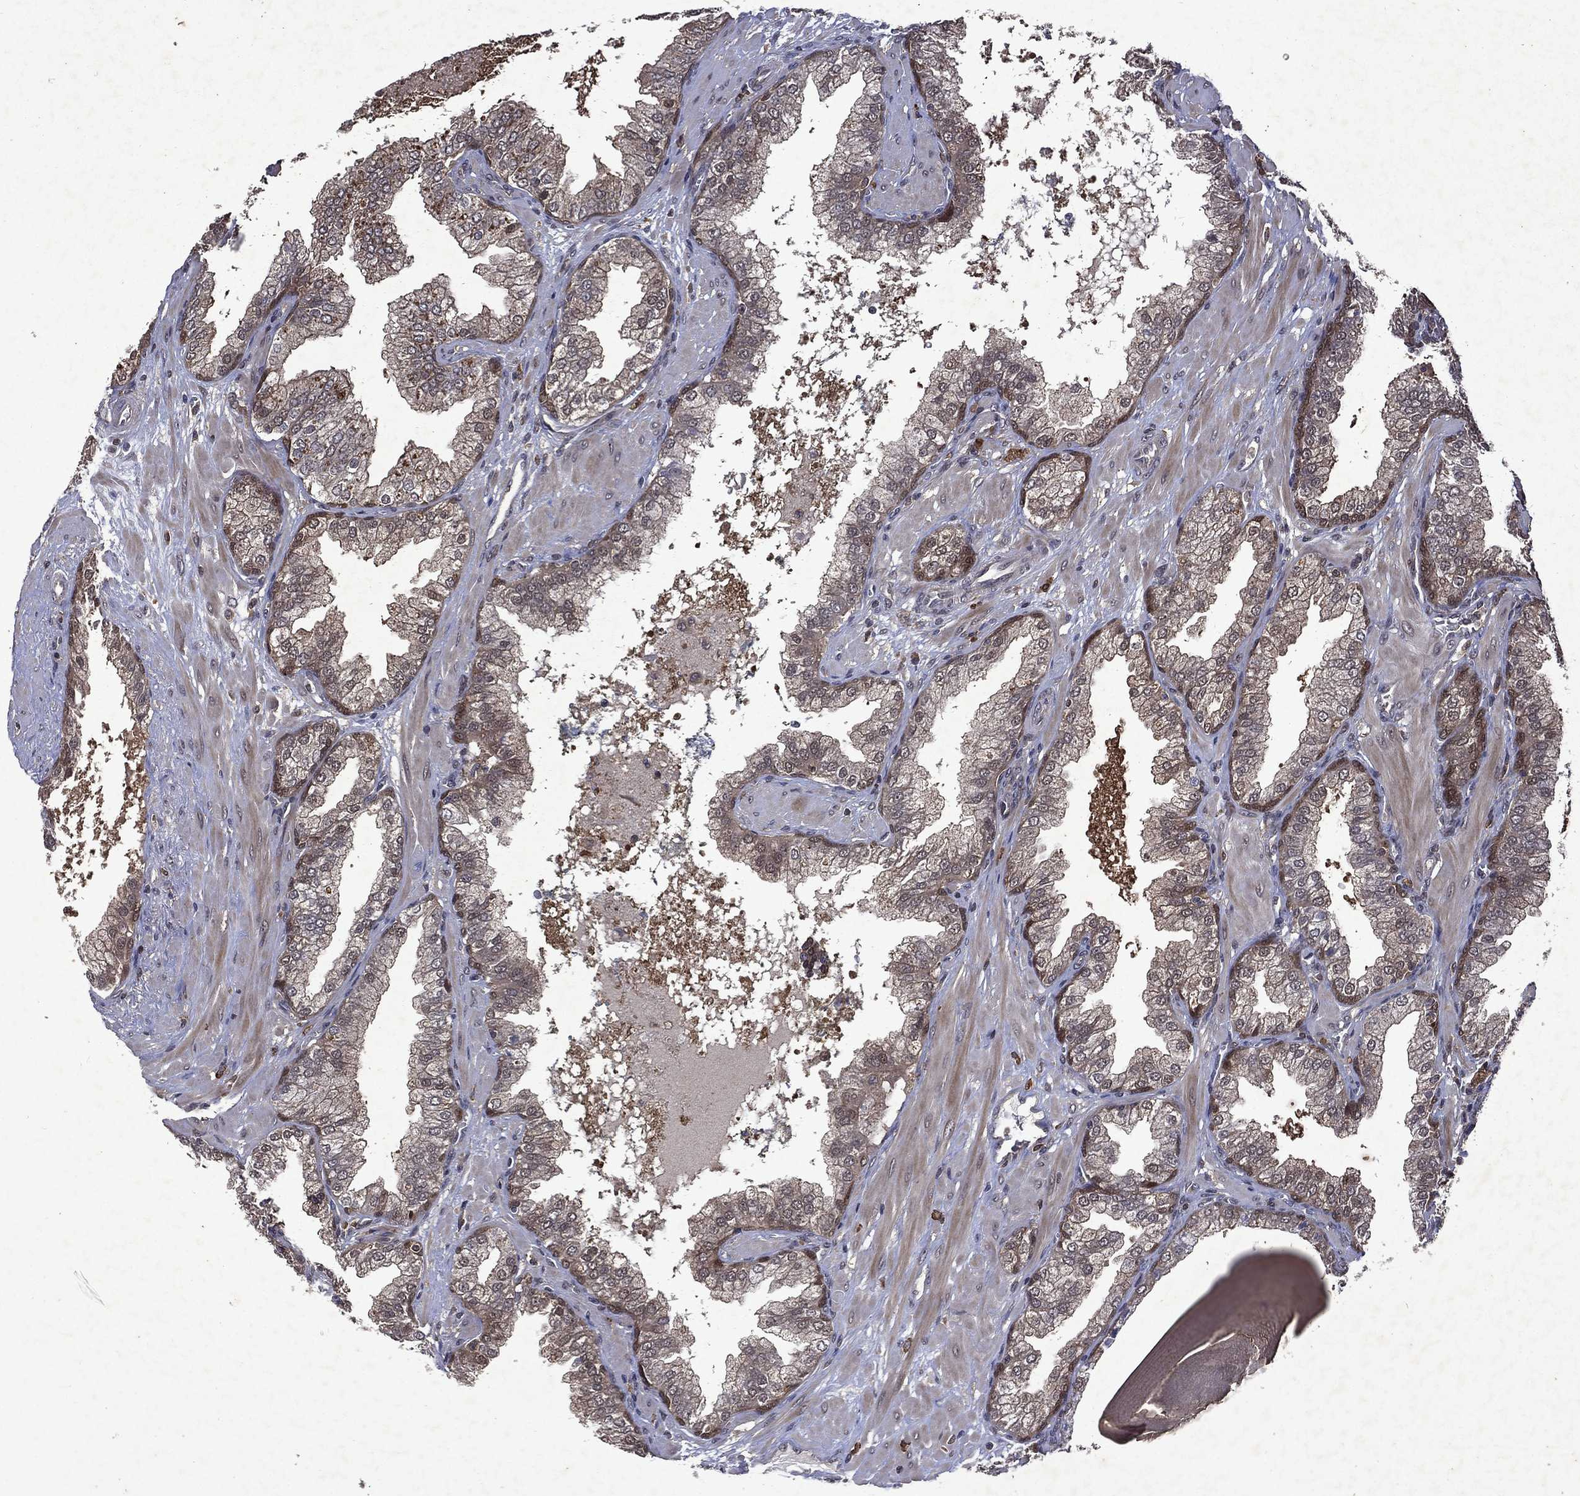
{"staining": {"intensity": "moderate", "quantity": "25%-75%", "location": "cytoplasmic/membranous"}, "tissue": "prostate cancer", "cell_type": "Tumor cells", "image_type": "cancer", "snomed": [{"axis": "morphology", "description": "Adenocarcinoma, Low grade"}, {"axis": "topography", "description": "Prostate"}], "caption": "Moderate cytoplasmic/membranous expression for a protein is appreciated in approximately 25%-75% of tumor cells of low-grade adenocarcinoma (prostate) using immunohistochemistry.", "gene": "MTAP", "patient": {"sex": "male", "age": 62}}